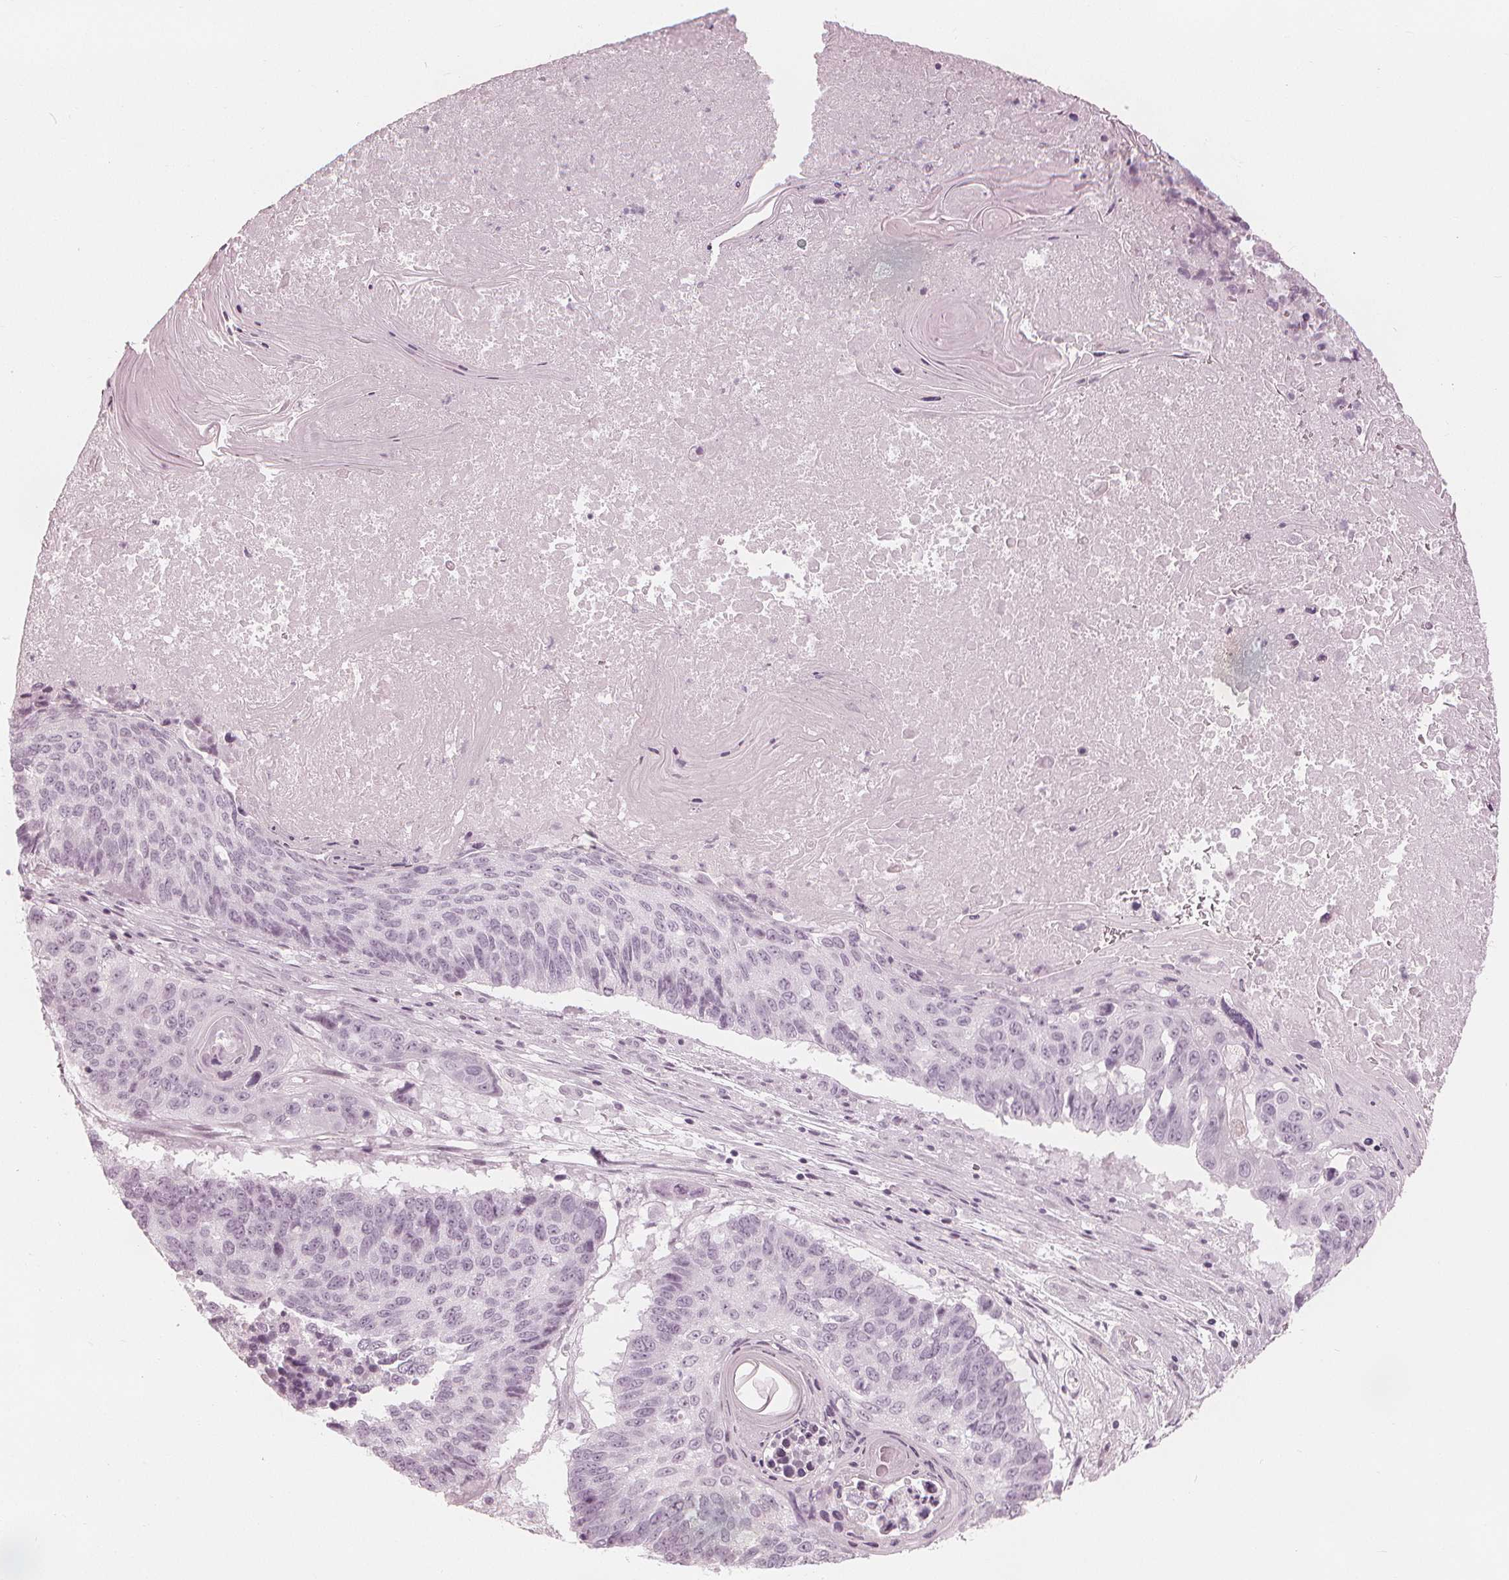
{"staining": {"intensity": "negative", "quantity": "none", "location": "none"}, "tissue": "lung cancer", "cell_type": "Tumor cells", "image_type": "cancer", "snomed": [{"axis": "morphology", "description": "Squamous cell carcinoma, NOS"}, {"axis": "topography", "description": "Lung"}], "caption": "Image shows no significant protein positivity in tumor cells of lung cancer (squamous cell carcinoma).", "gene": "PAEP", "patient": {"sex": "male", "age": 73}}